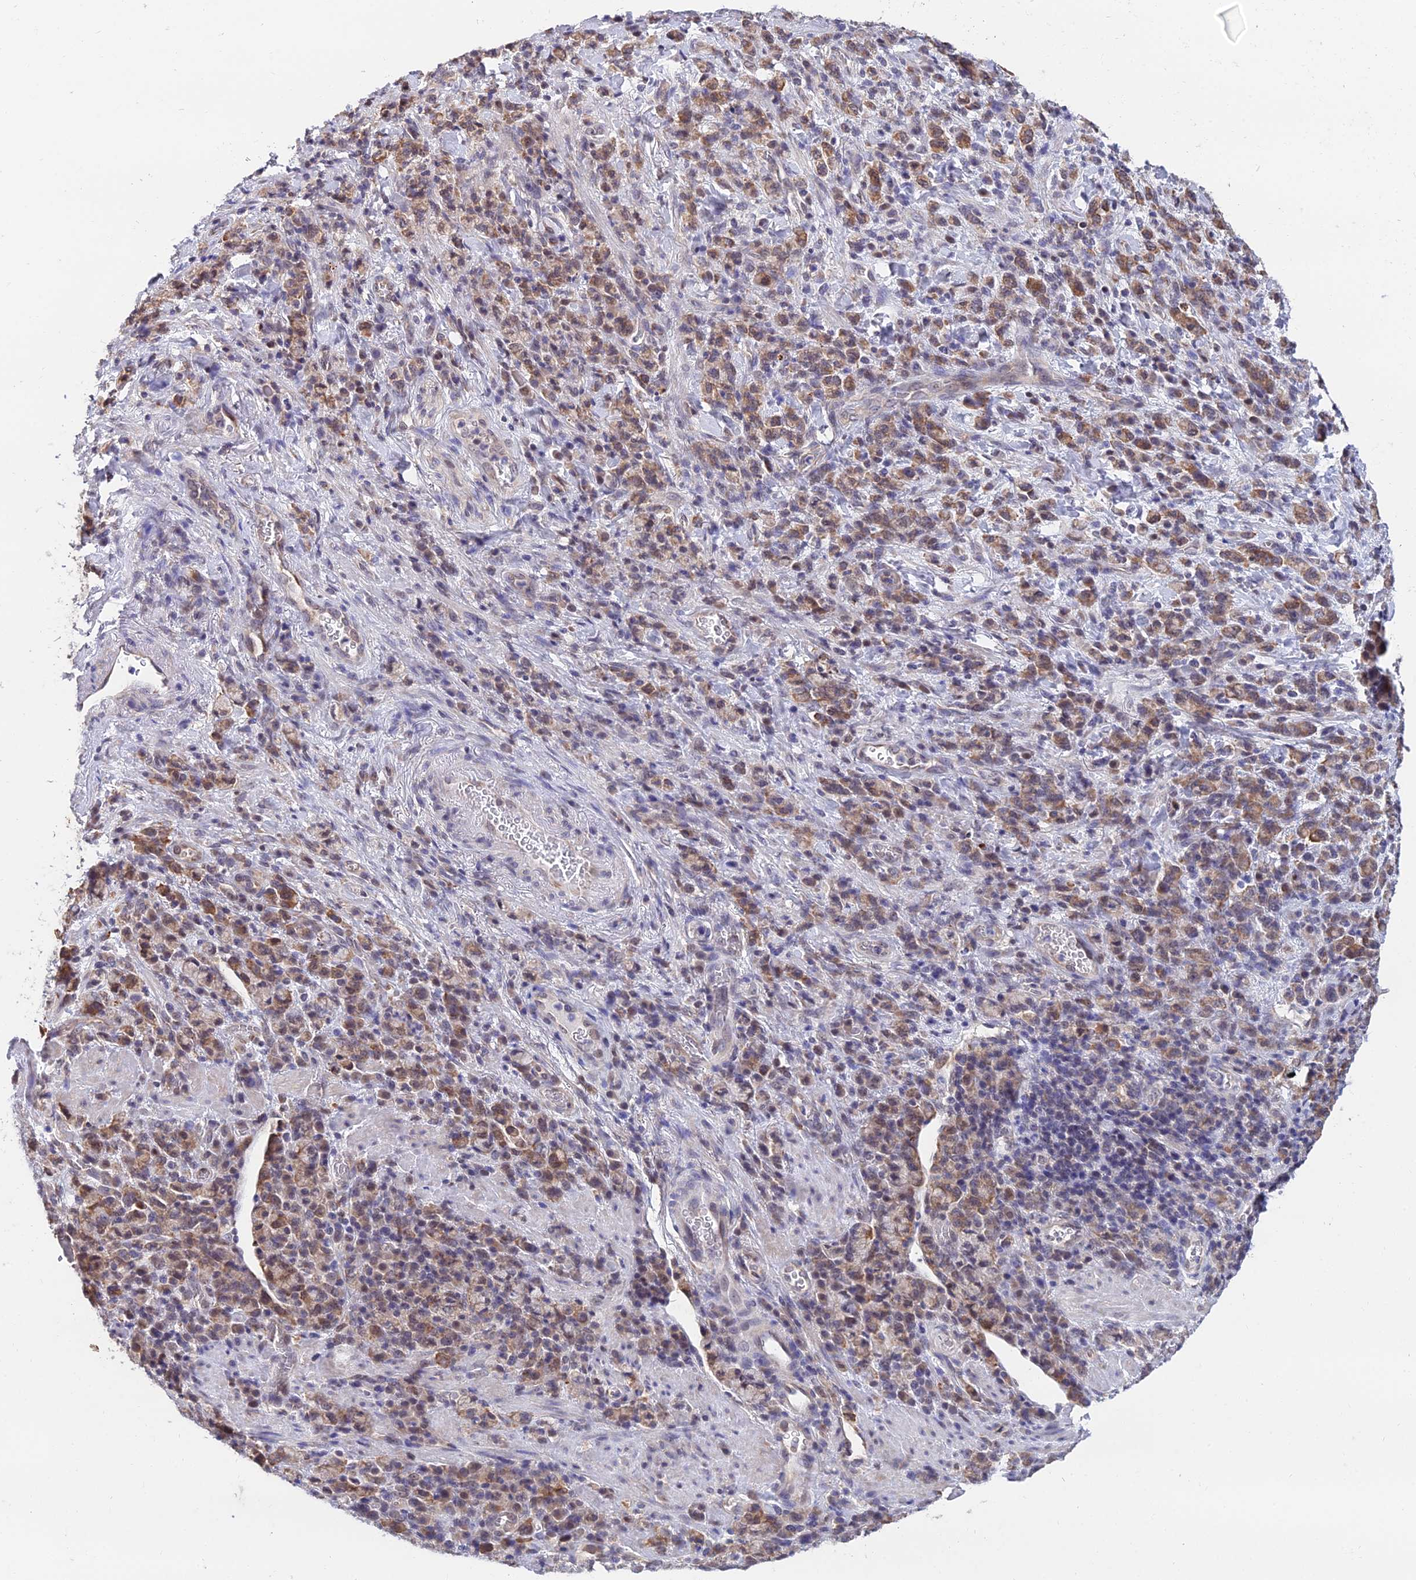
{"staining": {"intensity": "moderate", "quantity": ">75%", "location": "cytoplasmic/membranous"}, "tissue": "stomach cancer", "cell_type": "Tumor cells", "image_type": "cancer", "snomed": [{"axis": "morphology", "description": "Adenocarcinoma, NOS"}, {"axis": "topography", "description": "Stomach"}], "caption": "Moderate cytoplasmic/membranous expression is appreciated in about >75% of tumor cells in stomach cancer (adenocarcinoma).", "gene": "INPP4A", "patient": {"sex": "male", "age": 76}}